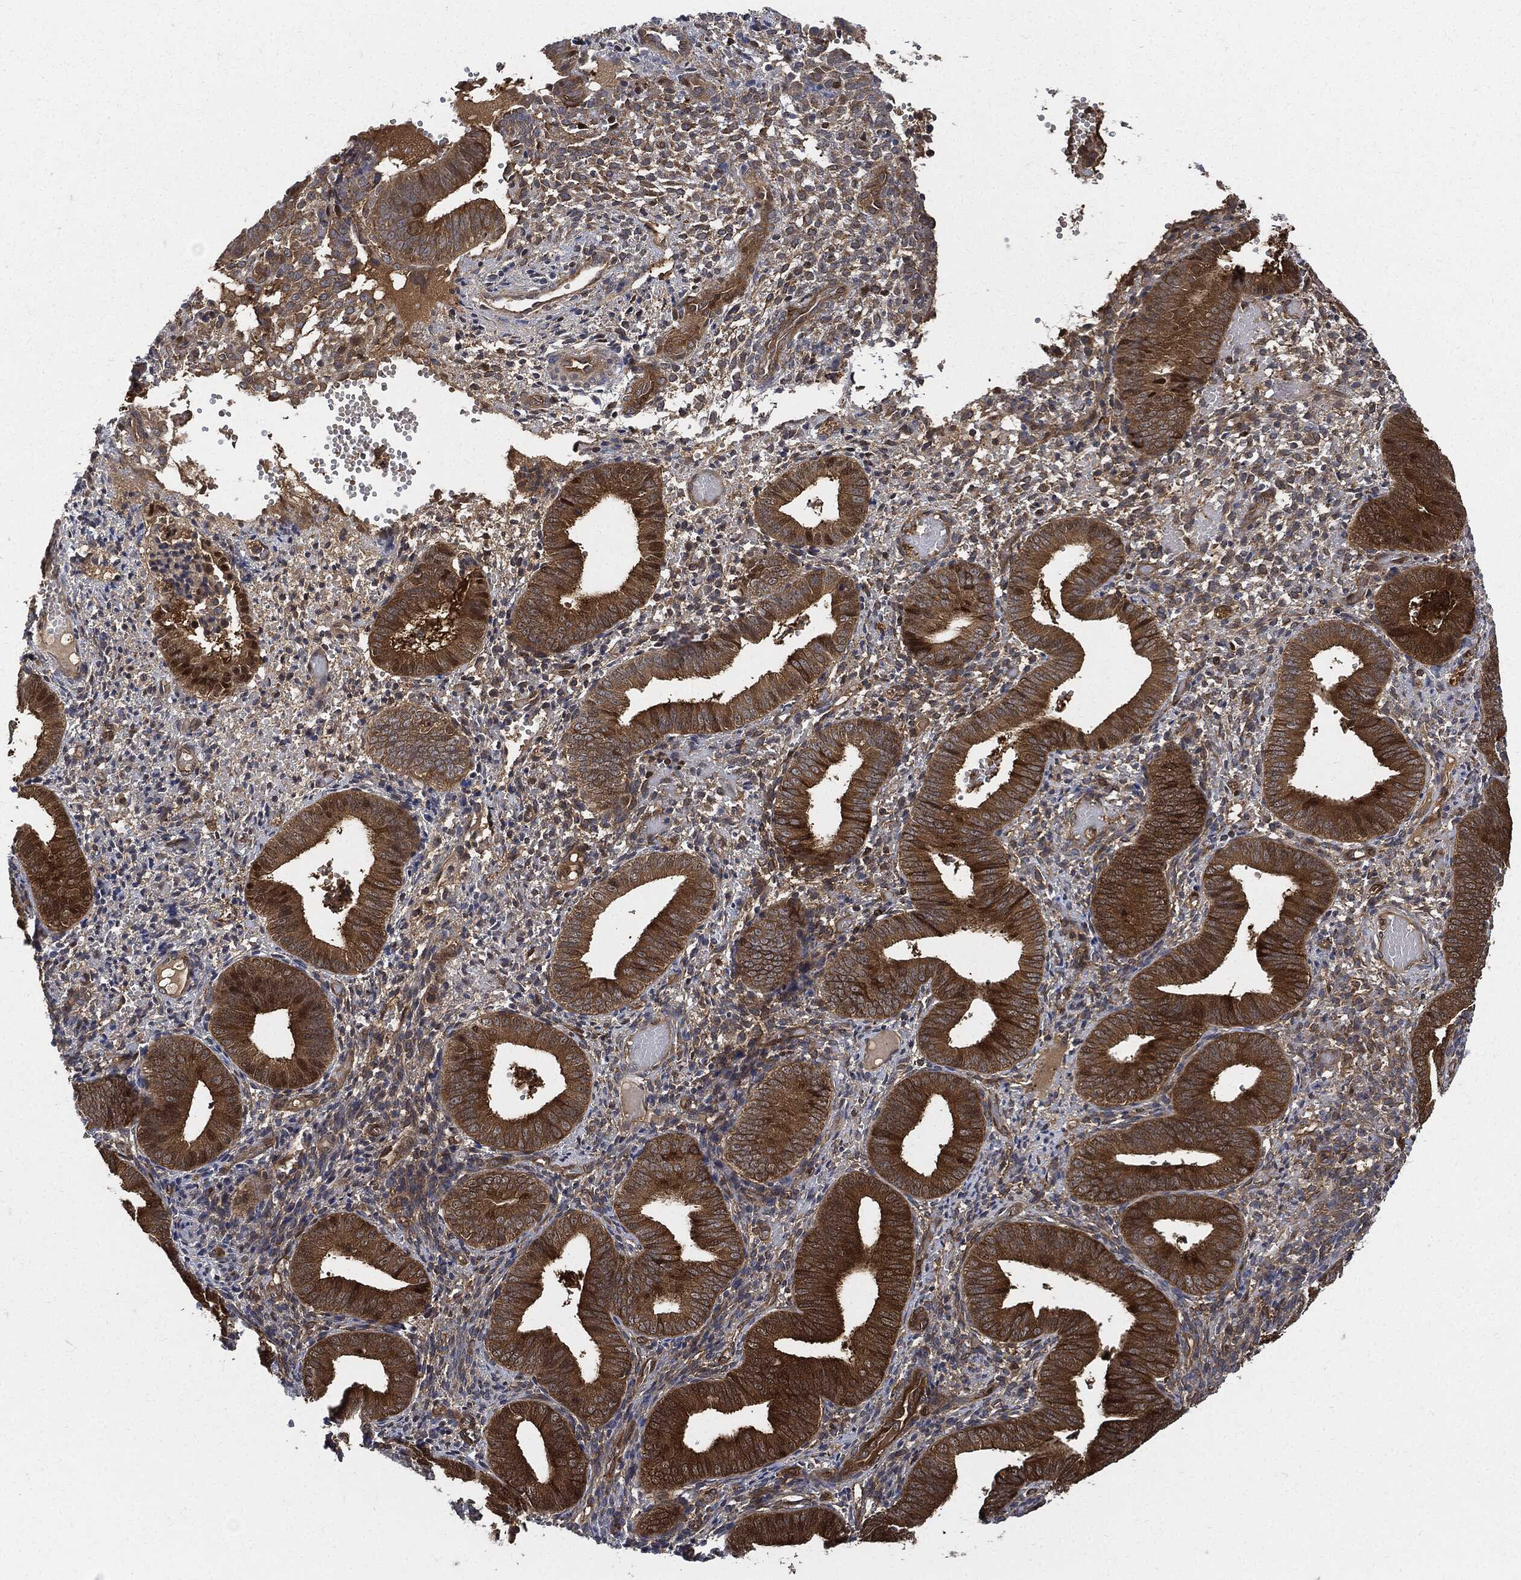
{"staining": {"intensity": "moderate", "quantity": "25%-75%", "location": "cytoplasmic/membranous"}, "tissue": "endometrium", "cell_type": "Cells in endometrial stroma", "image_type": "normal", "snomed": [{"axis": "morphology", "description": "Normal tissue, NOS"}, {"axis": "topography", "description": "Endometrium"}], "caption": "The immunohistochemical stain labels moderate cytoplasmic/membranous positivity in cells in endometrial stroma of normal endometrium.", "gene": "XPNPEP1", "patient": {"sex": "female", "age": 42}}